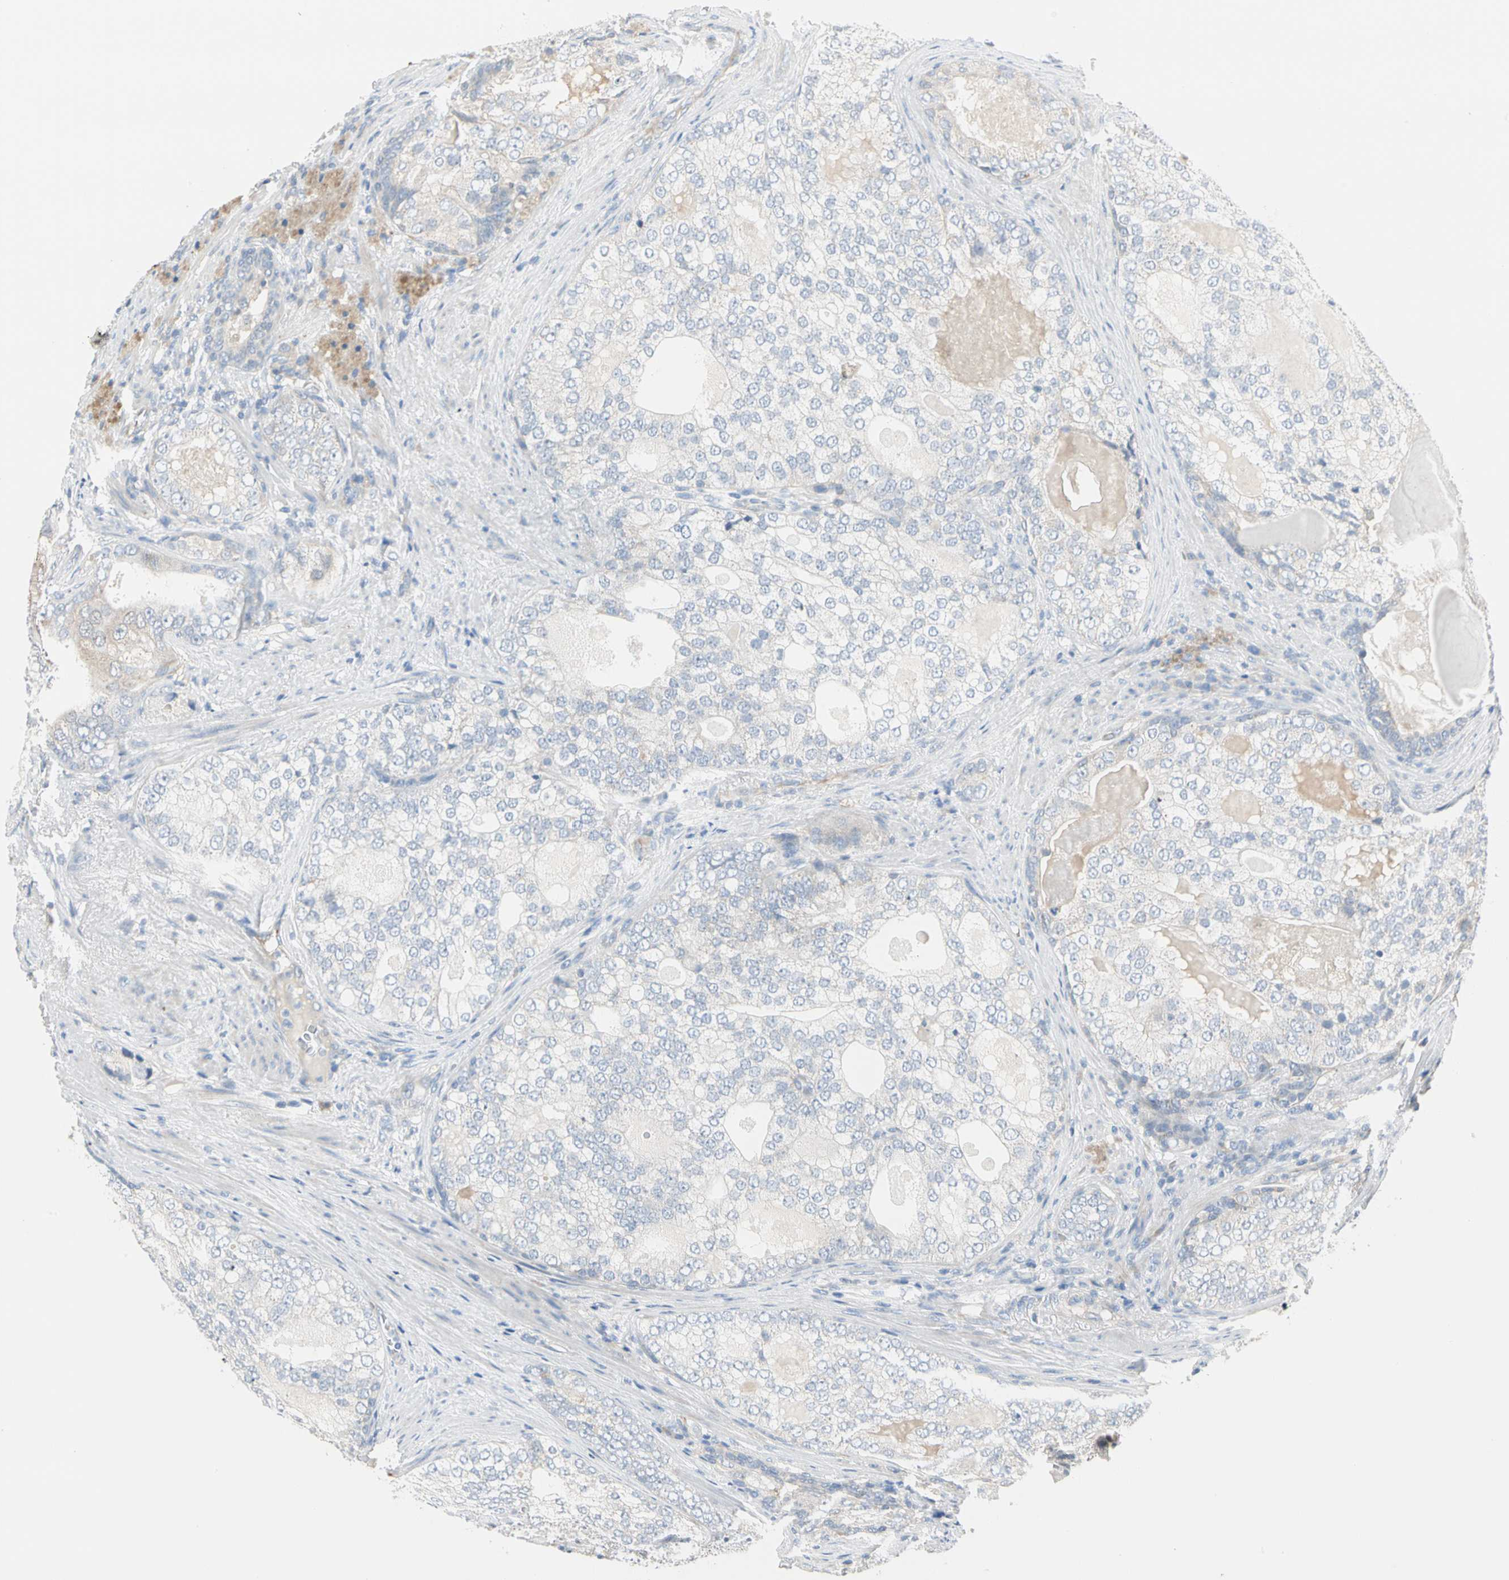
{"staining": {"intensity": "weak", "quantity": "<25%", "location": "cytoplasmic/membranous"}, "tissue": "prostate cancer", "cell_type": "Tumor cells", "image_type": "cancer", "snomed": [{"axis": "morphology", "description": "Adenocarcinoma, High grade"}, {"axis": "topography", "description": "Prostate"}], "caption": "High magnification brightfield microscopy of prostate cancer stained with DAB (3,3'-diaminobenzidine) (brown) and counterstained with hematoxylin (blue): tumor cells show no significant expression.", "gene": "GPR153", "patient": {"sex": "male", "age": 66}}